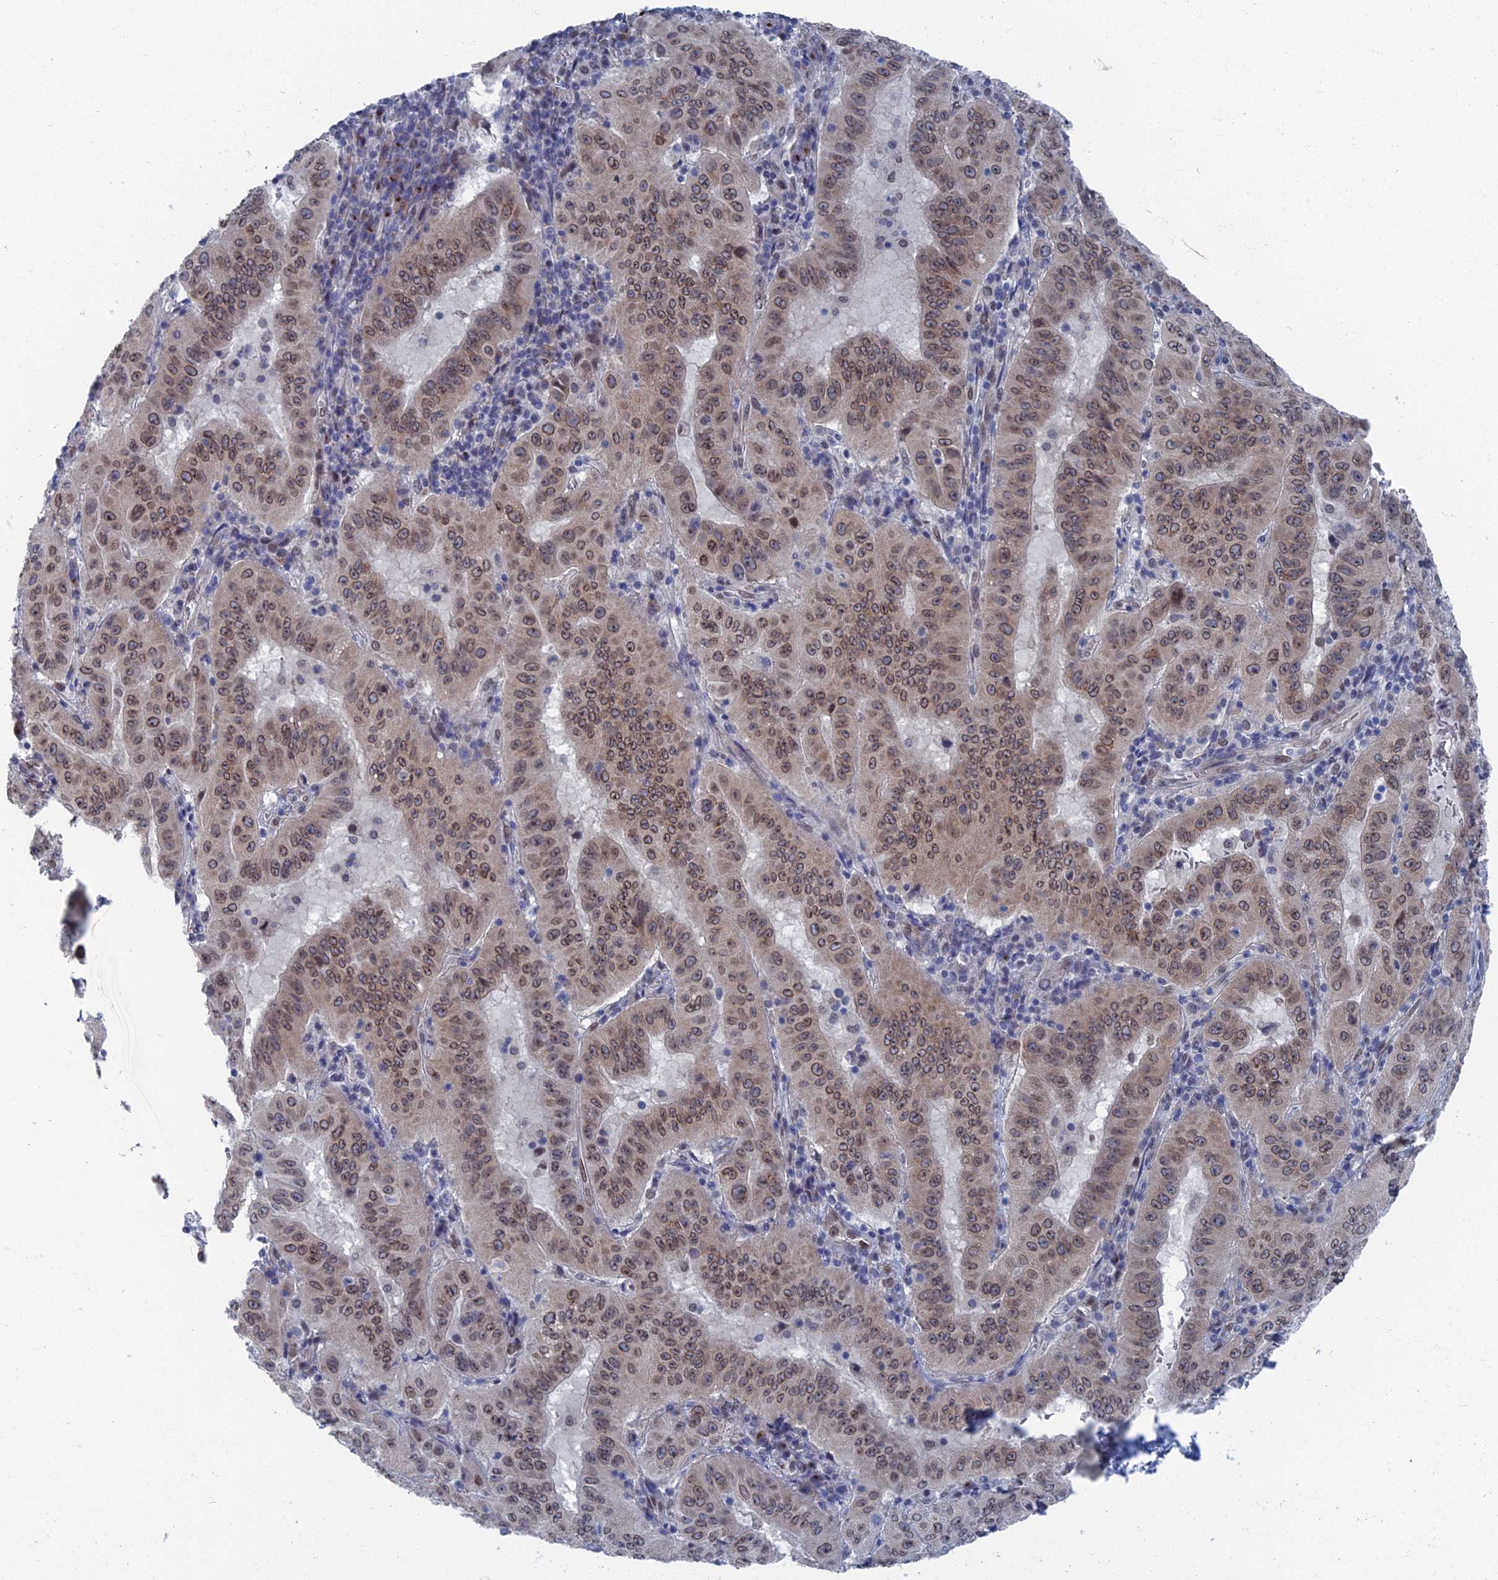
{"staining": {"intensity": "weak", "quantity": "25%-75%", "location": "nuclear"}, "tissue": "pancreatic cancer", "cell_type": "Tumor cells", "image_type": "cancer", "snomed": [{"axis": "morphology", "description": "Adenocarcinoma, NOS"}, {"axis": "topography", "description": "Pancreas"}], "caption": "IHC of adenocarcinoma (pancreatic) displays low levels of weak nuclear staining in about 25%-75% of tumor cells.", "gene": "MTRF1", "patient": {"sex": "male", "age": 63}}